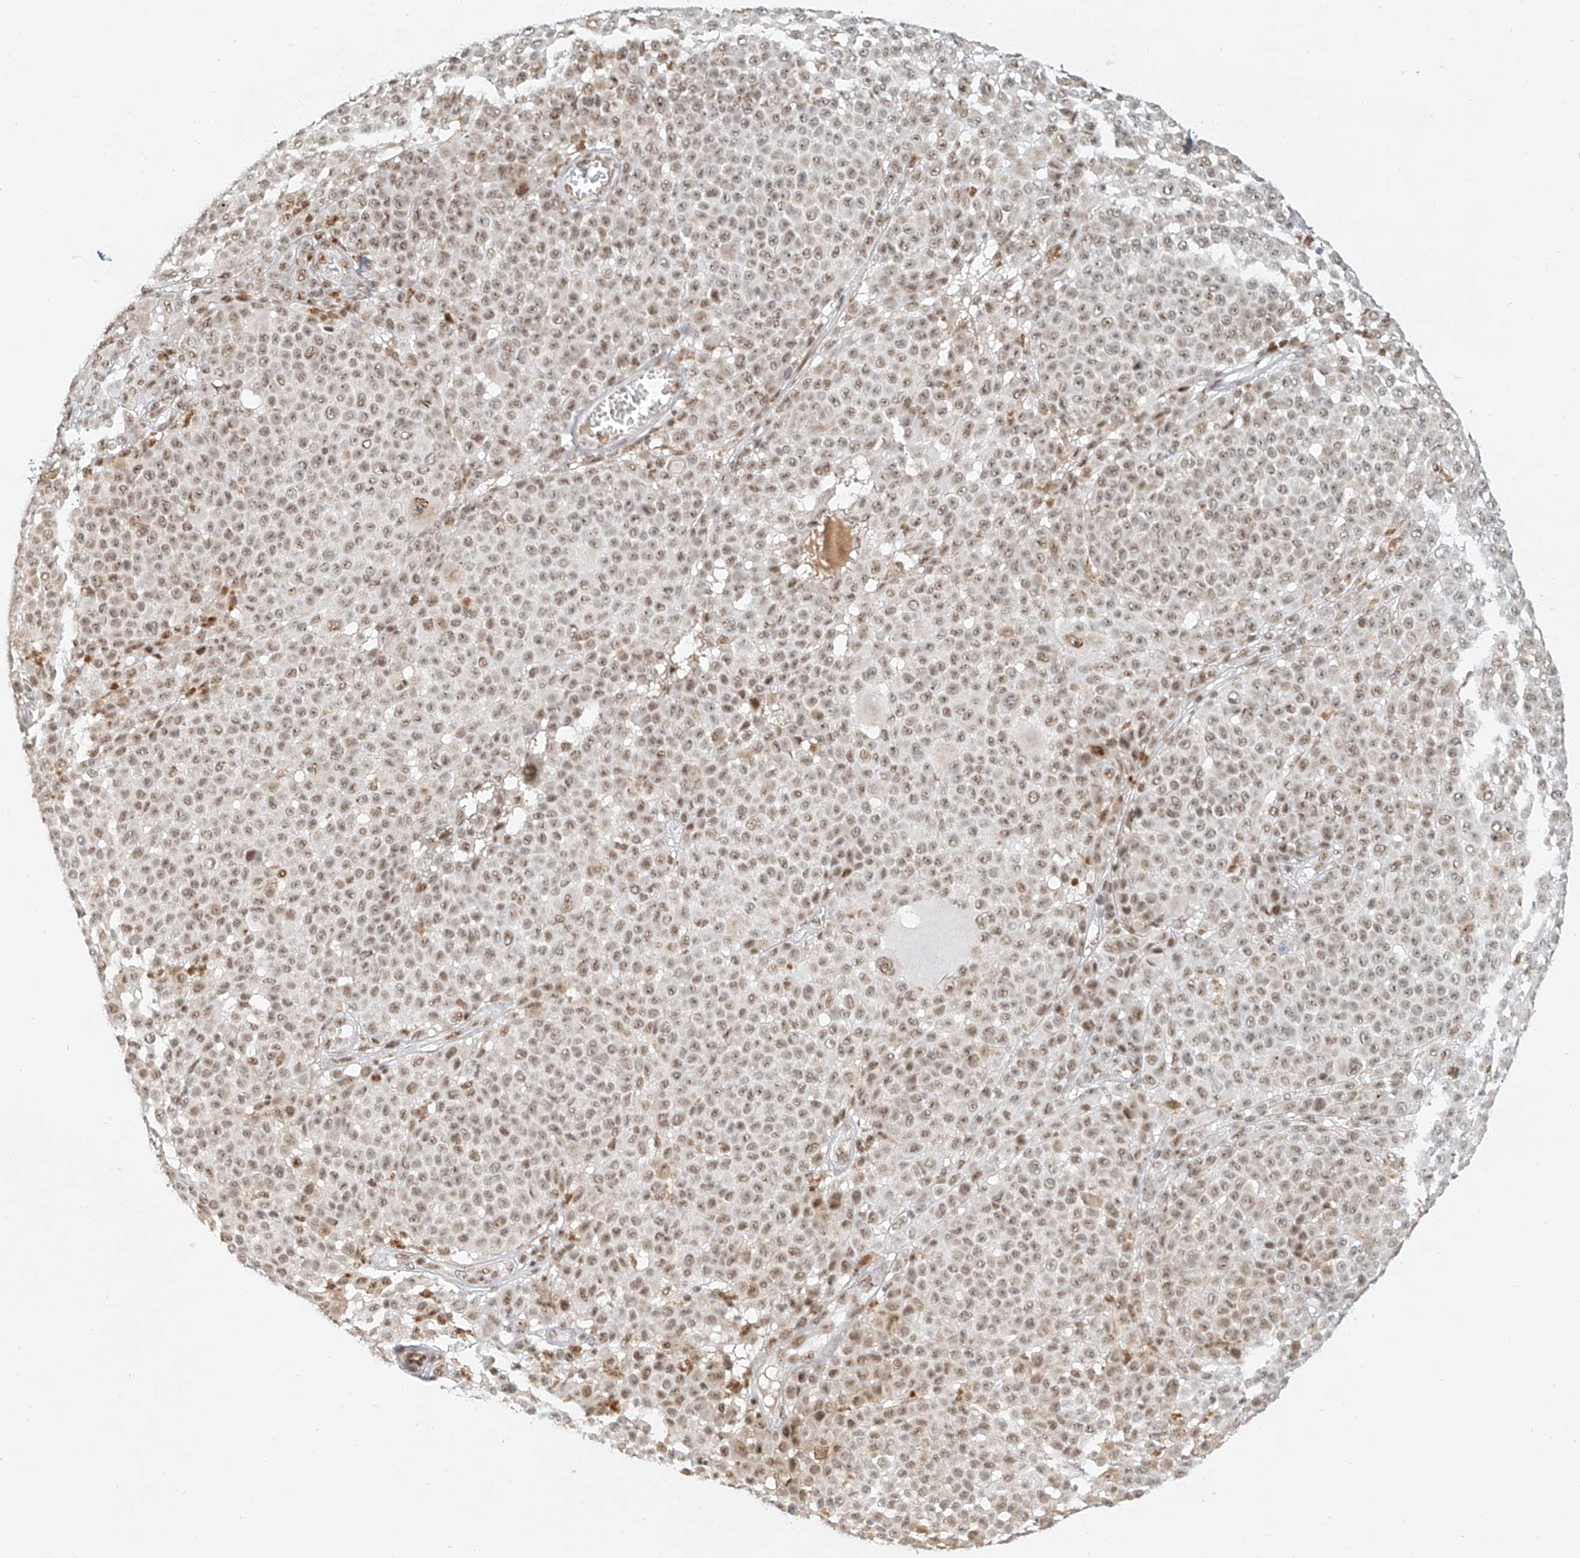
{"staining": {"intensity": "moderate", "quantity": ">75%", "location": "nuclear"}, "tissue": "melanoma", "cell_type": "Tumor cells", "image_type": "cancer", "snomed": [{"axis": "morphology", "description": "Malignant melanoma, NOS"}, {"axis": "topography", "description": "Skin"}], "caption": "Immunohistochemical staining of malignant melanoma reveals moderate nuclear protein staining in approximately >75% of tumor cells.", "gene": "CXorf58", "patient": {"sex": "female", "age": 94}}